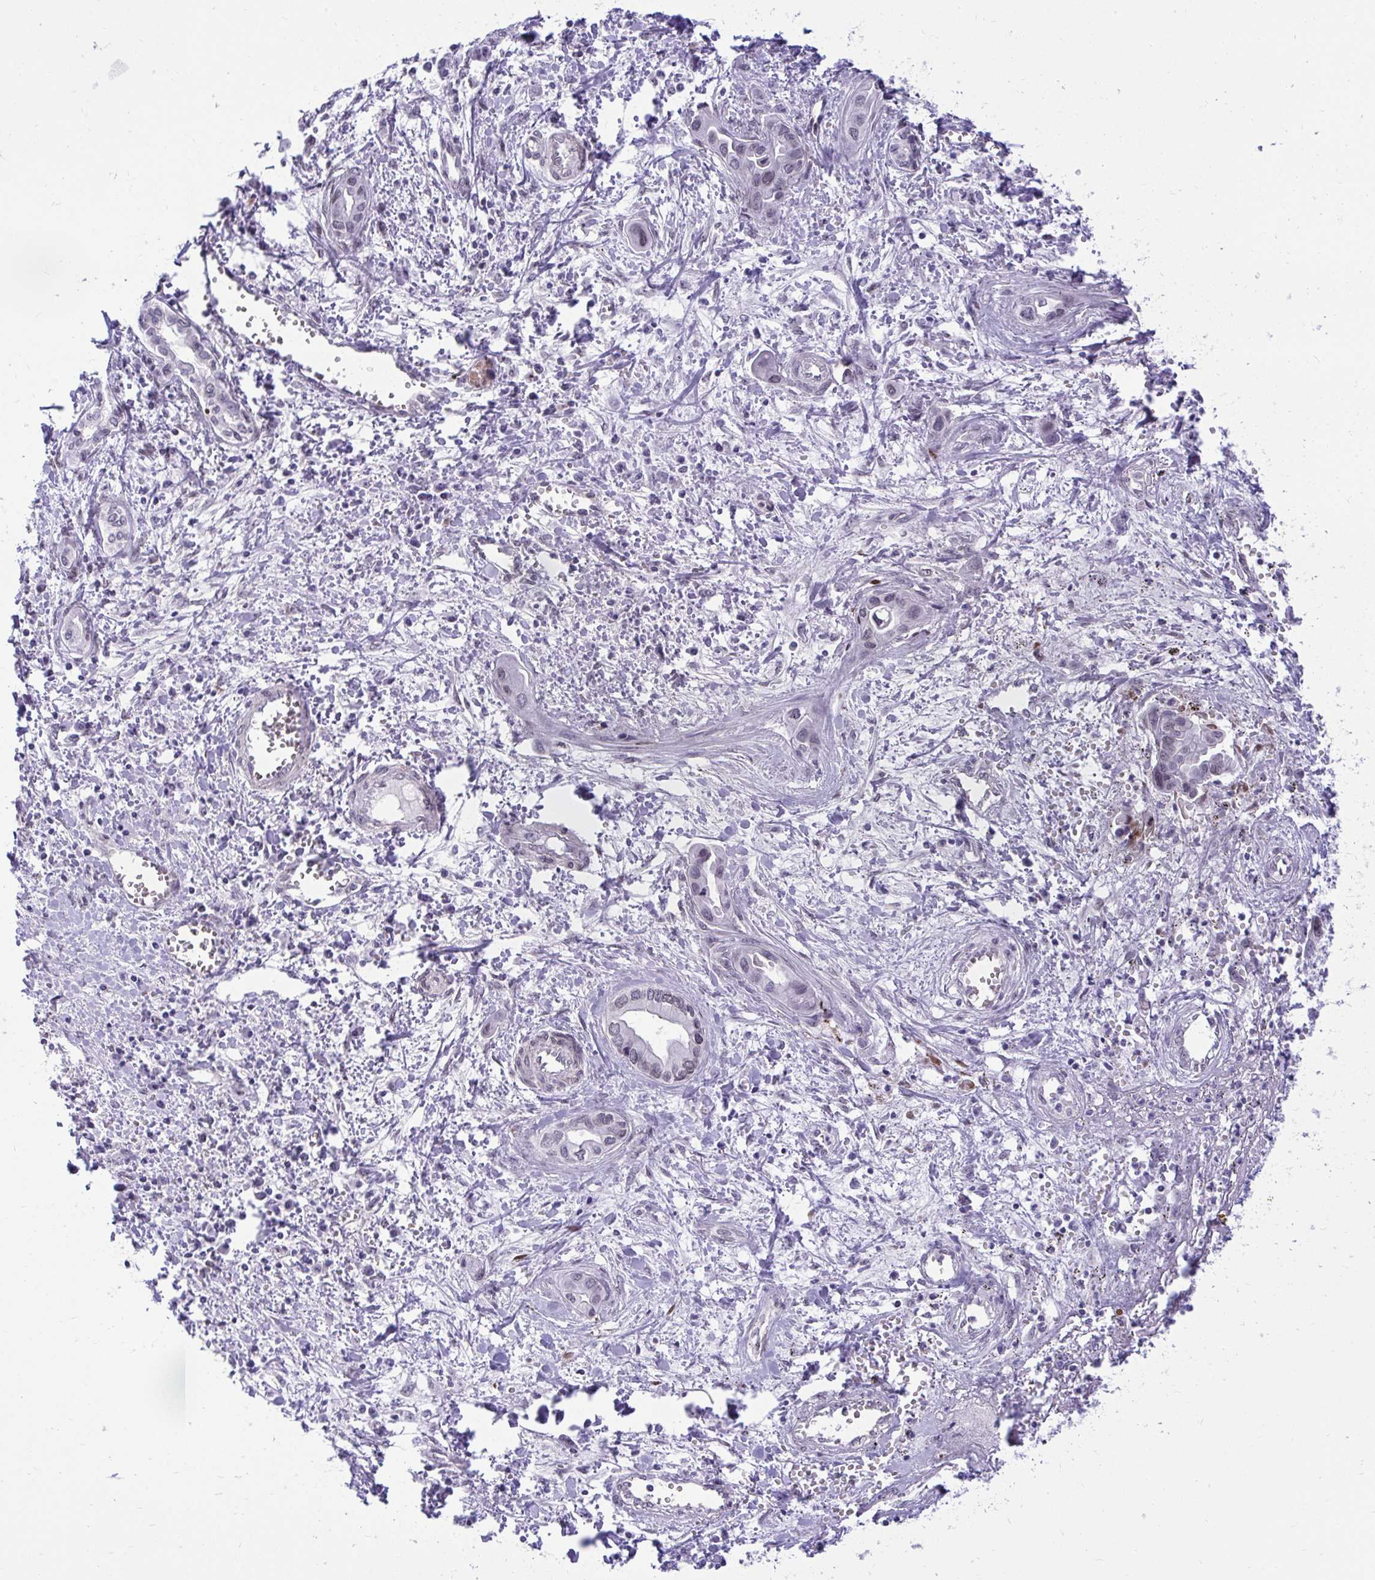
{"staining": {"intensity": "negative", "quantity": "none", "location": "none"}, "tissue": "liver cancer", "cell_type": "Tumor cells", "image_type": "cancer", "snomed": [{"axis": "morphology", "description": "Cholangiocarcinoma"}, {"axis": "topography", "description": "Liver"}], "caption": "Immunohistochemistry photomicrograph of neoplastic tissue: liver cholangiocarcinoma stained with DAB (3,3'-diaminobenzidine) demonstrates no significant protein positivity in tumor cells. Brightfield microscopy of immunohistochemistry stained with DAB (3,3'-diaminobenzidine) (brown) and hematoxylin (blue), captured at high magnification.", "gene": "BANF1", "patient": {"sex": "female", "age": 64}}